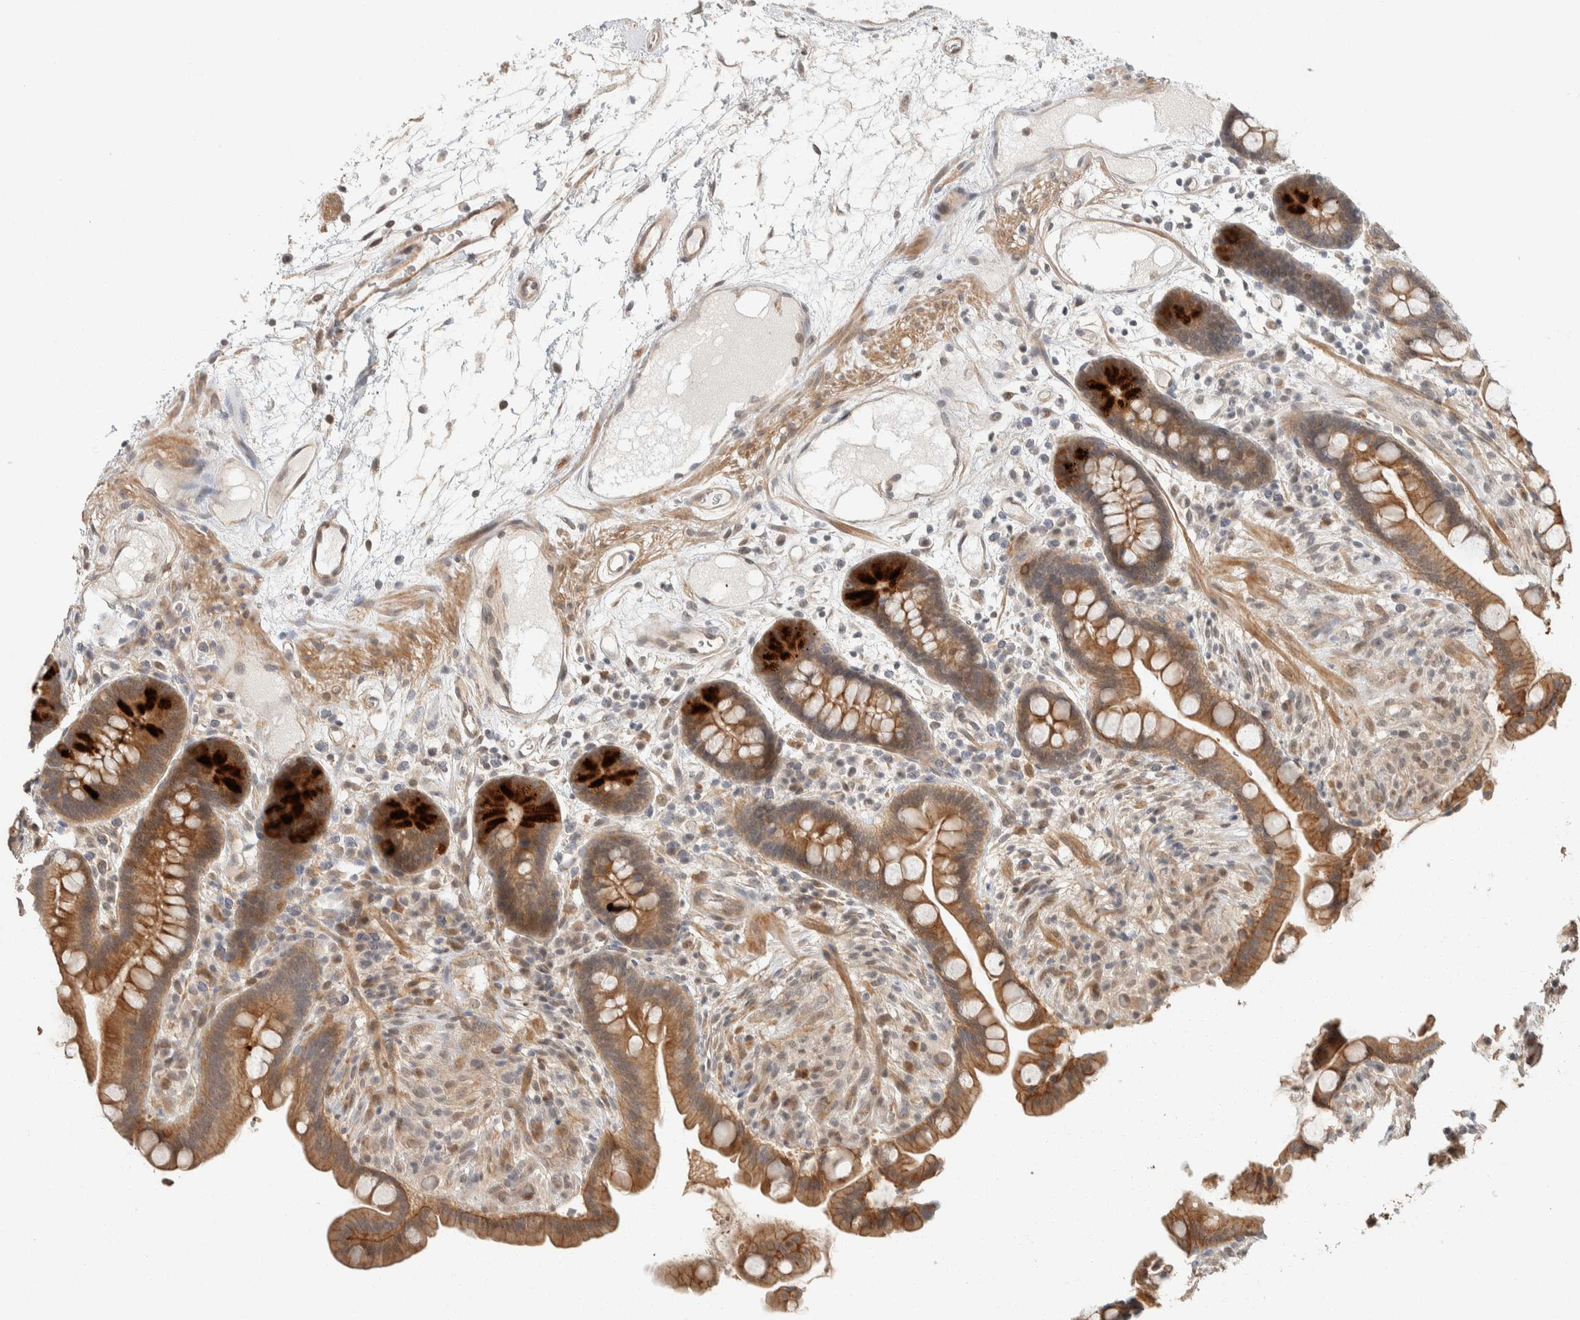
{"staining": {"intensity": "moderate", "quantity": ">75%", "location": "cytoplasmic/membranous"}, "tissue": "colon", "cell_type": "Endothelial cells", "image_type": "normal", "snomed": [{"axis": "morphology", "description": "Normal tissue, NOS"}, {"axis": "topography", "description": "Colon"}], "caption": "IHC photomicrograph of unremarkable colon: colon stained using IHC reveals medium levels of moderate protein expression localized specifically in the cytoplasmic/membranous of endothelial cells, appearing as a cytoplasmic/membranous brown color.", "gene": "ZBTB2", "patient": {"sex": "male", "age": 73}}